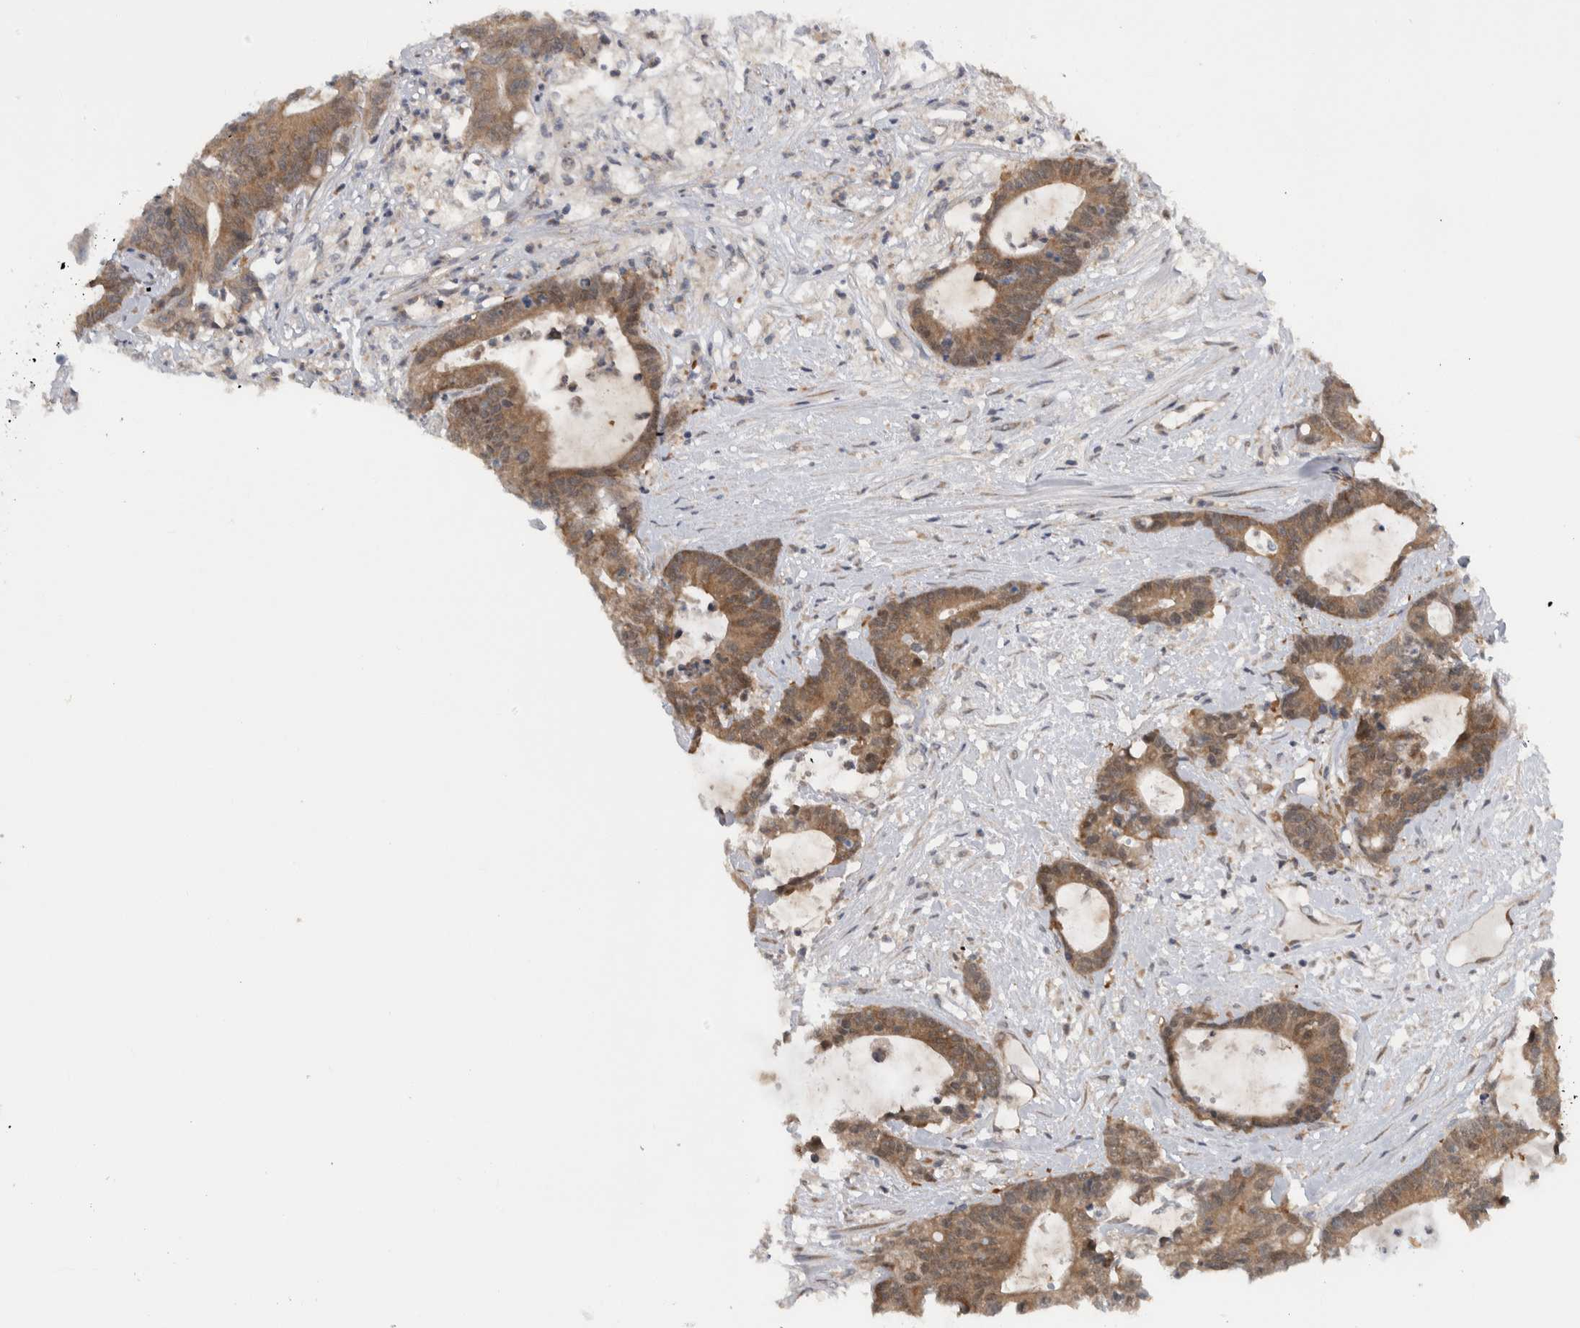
{"staining": {"intensity": "moderate", "quantity": ">75%", "location": "cytoplasmic/membranous"}, "tissue": "colorectal cancer", "cell_type": "Tumor cells", "image_type": "cancer", "snomed": [{"axis": "morphology", "description": "Adenocarcinoma, NOS"}, {"axis": "topography", "description": "Colon"}], "caption": "IHC (DAB (3,3'-diaminobenzidine)) staining of adenocarcinoma (colorectal) reveals moderate cytoplasmic/membranous protein staining in approximately >75% of tumor cells.", "gene": "CCDC43", "patient": {"sex": "female", "age": 84}}